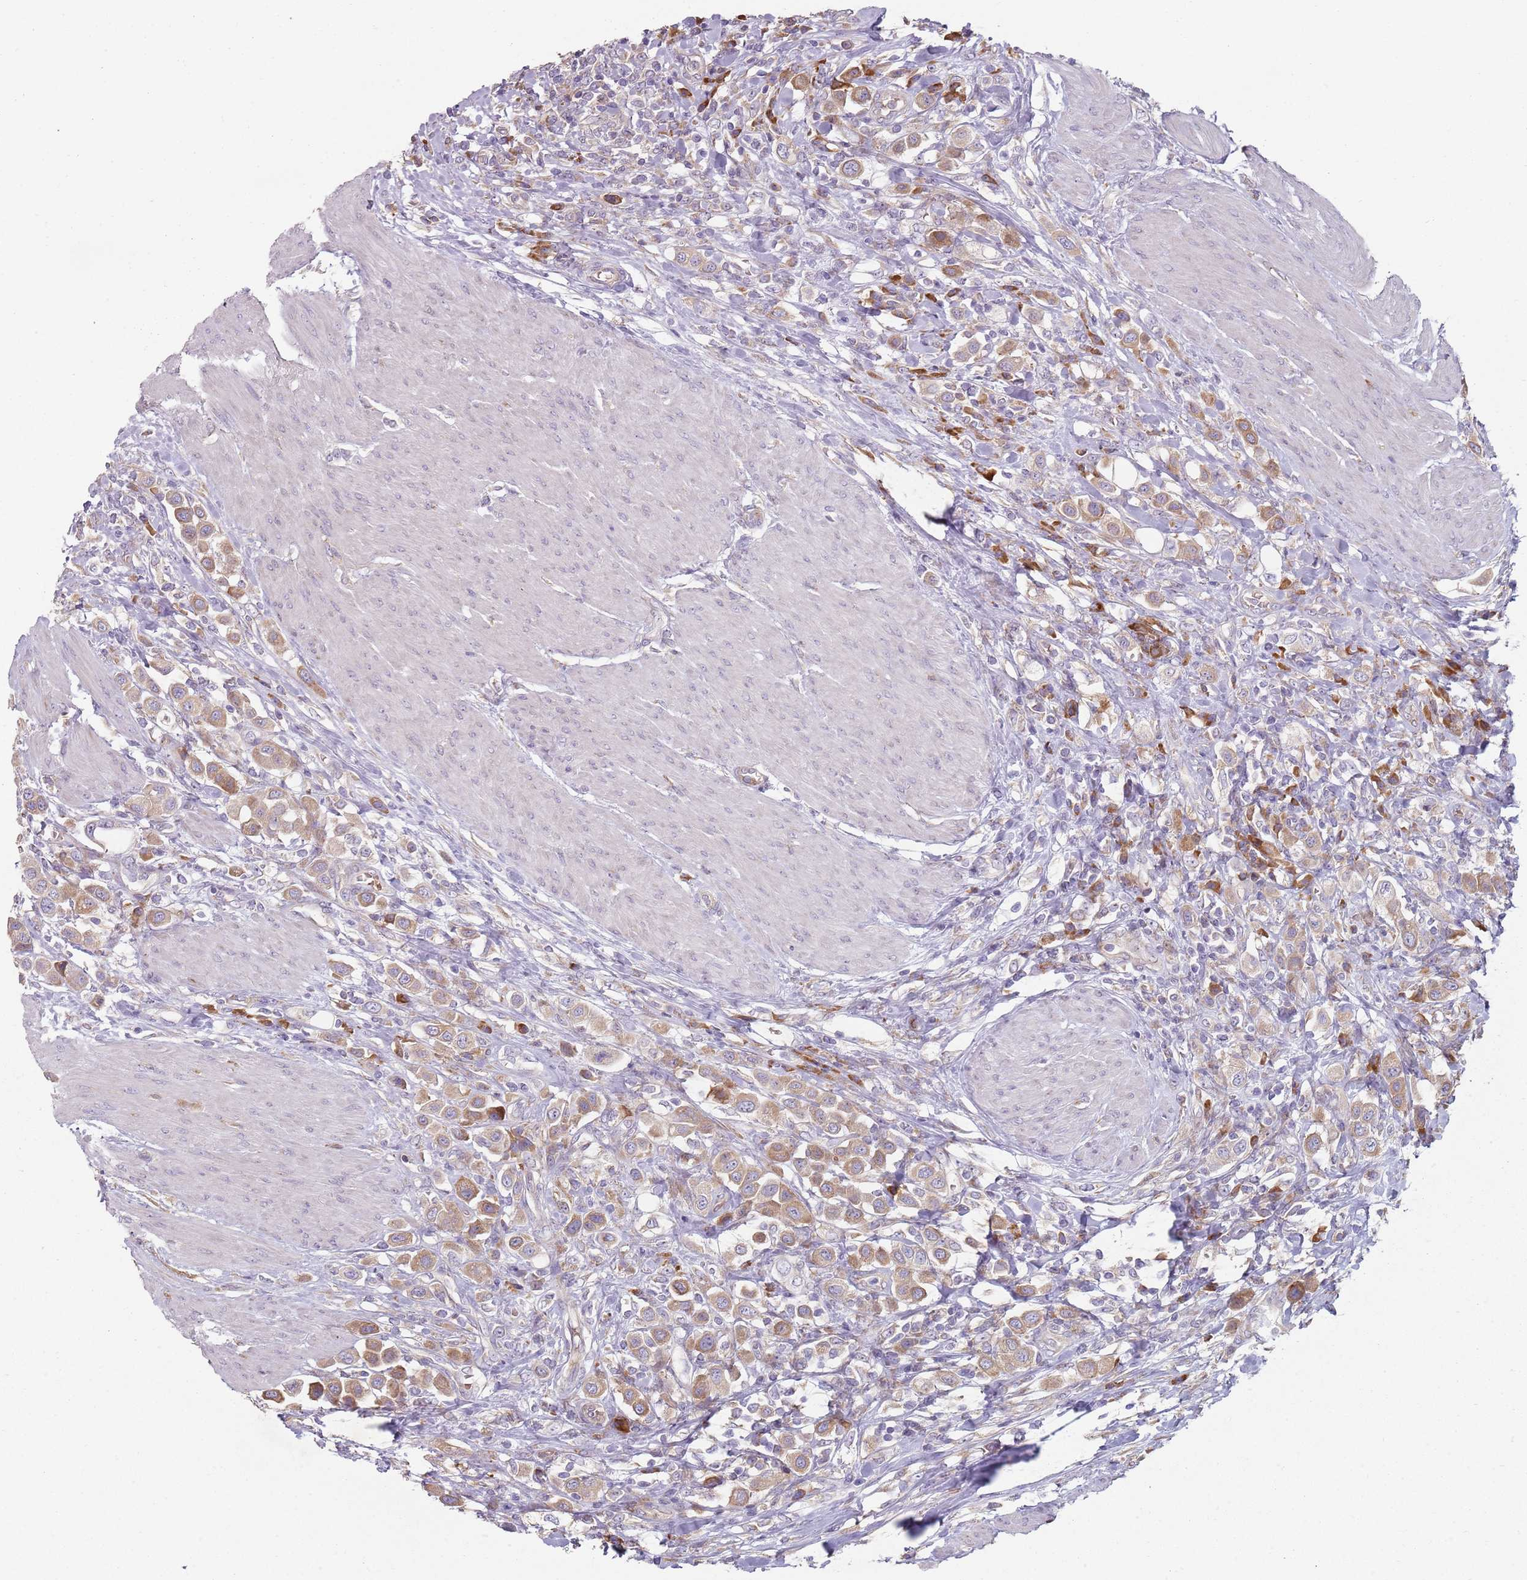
{"staining": {"intensity": "moderate", "quantity": "25%-75%", "location": "cytoplasmic/membranous"}, "tissue": "urothelial cancer", "cell_type": "Tumor cells", "image_type": "cancer", "snomed": [{"axis": "morphology", "description": "Urothelial carcinoma, High grade"}, {"axis": "topography", "description": "Urinary bladder"}], "caption": "Protein expression analysis of urothelial cancer shows moderate cytoplasmic/membranous expression in about 25%-75% of tumor cells. The staining was performed using DAB to visualize the protein expression in brown, while the nuclei were stained in blue with hematoxylin (Magnification: 20x).", "gene": "SPATA2", "patient": {"sex": "male", "age": 50}}